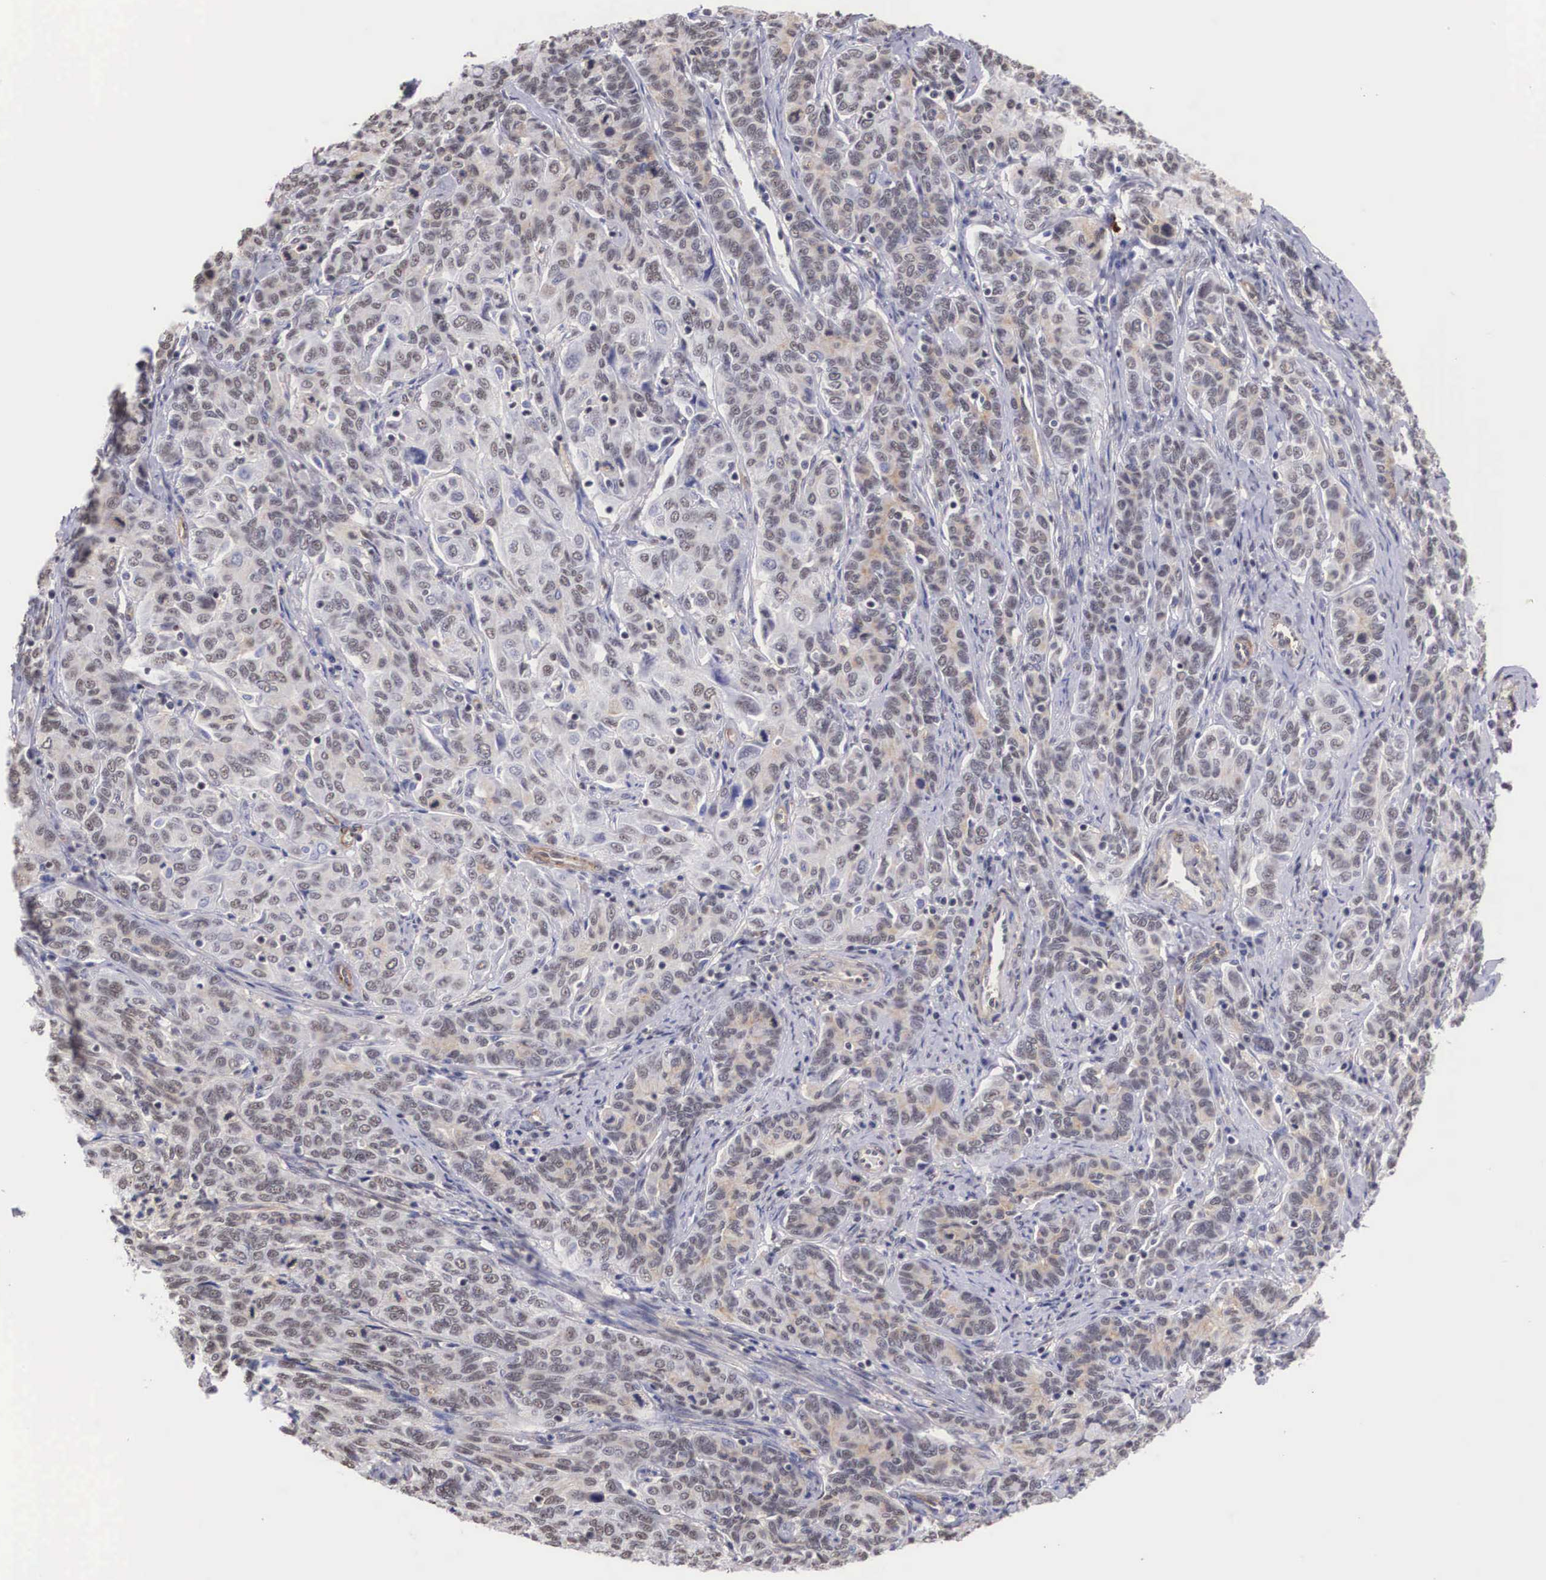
{"staining": {"intensity": "weak", "quantity": "<25%", "location": "nuclear"}, "tissue": "cervical cancer", "cell_type": "Tumor cells", "image_type": "cancer", "snomed": [{"axis": "morphology", "description": "Squamous cell carcinoma, NOS"}, {"axis": "topography", "description": "Cervix"}], "caption": "Tumor cells are negative for protein expression in human squamous cell carcinoma (cervical).", "gene": "NR4A2", "patient": {"sex": "female", "age": 38}}